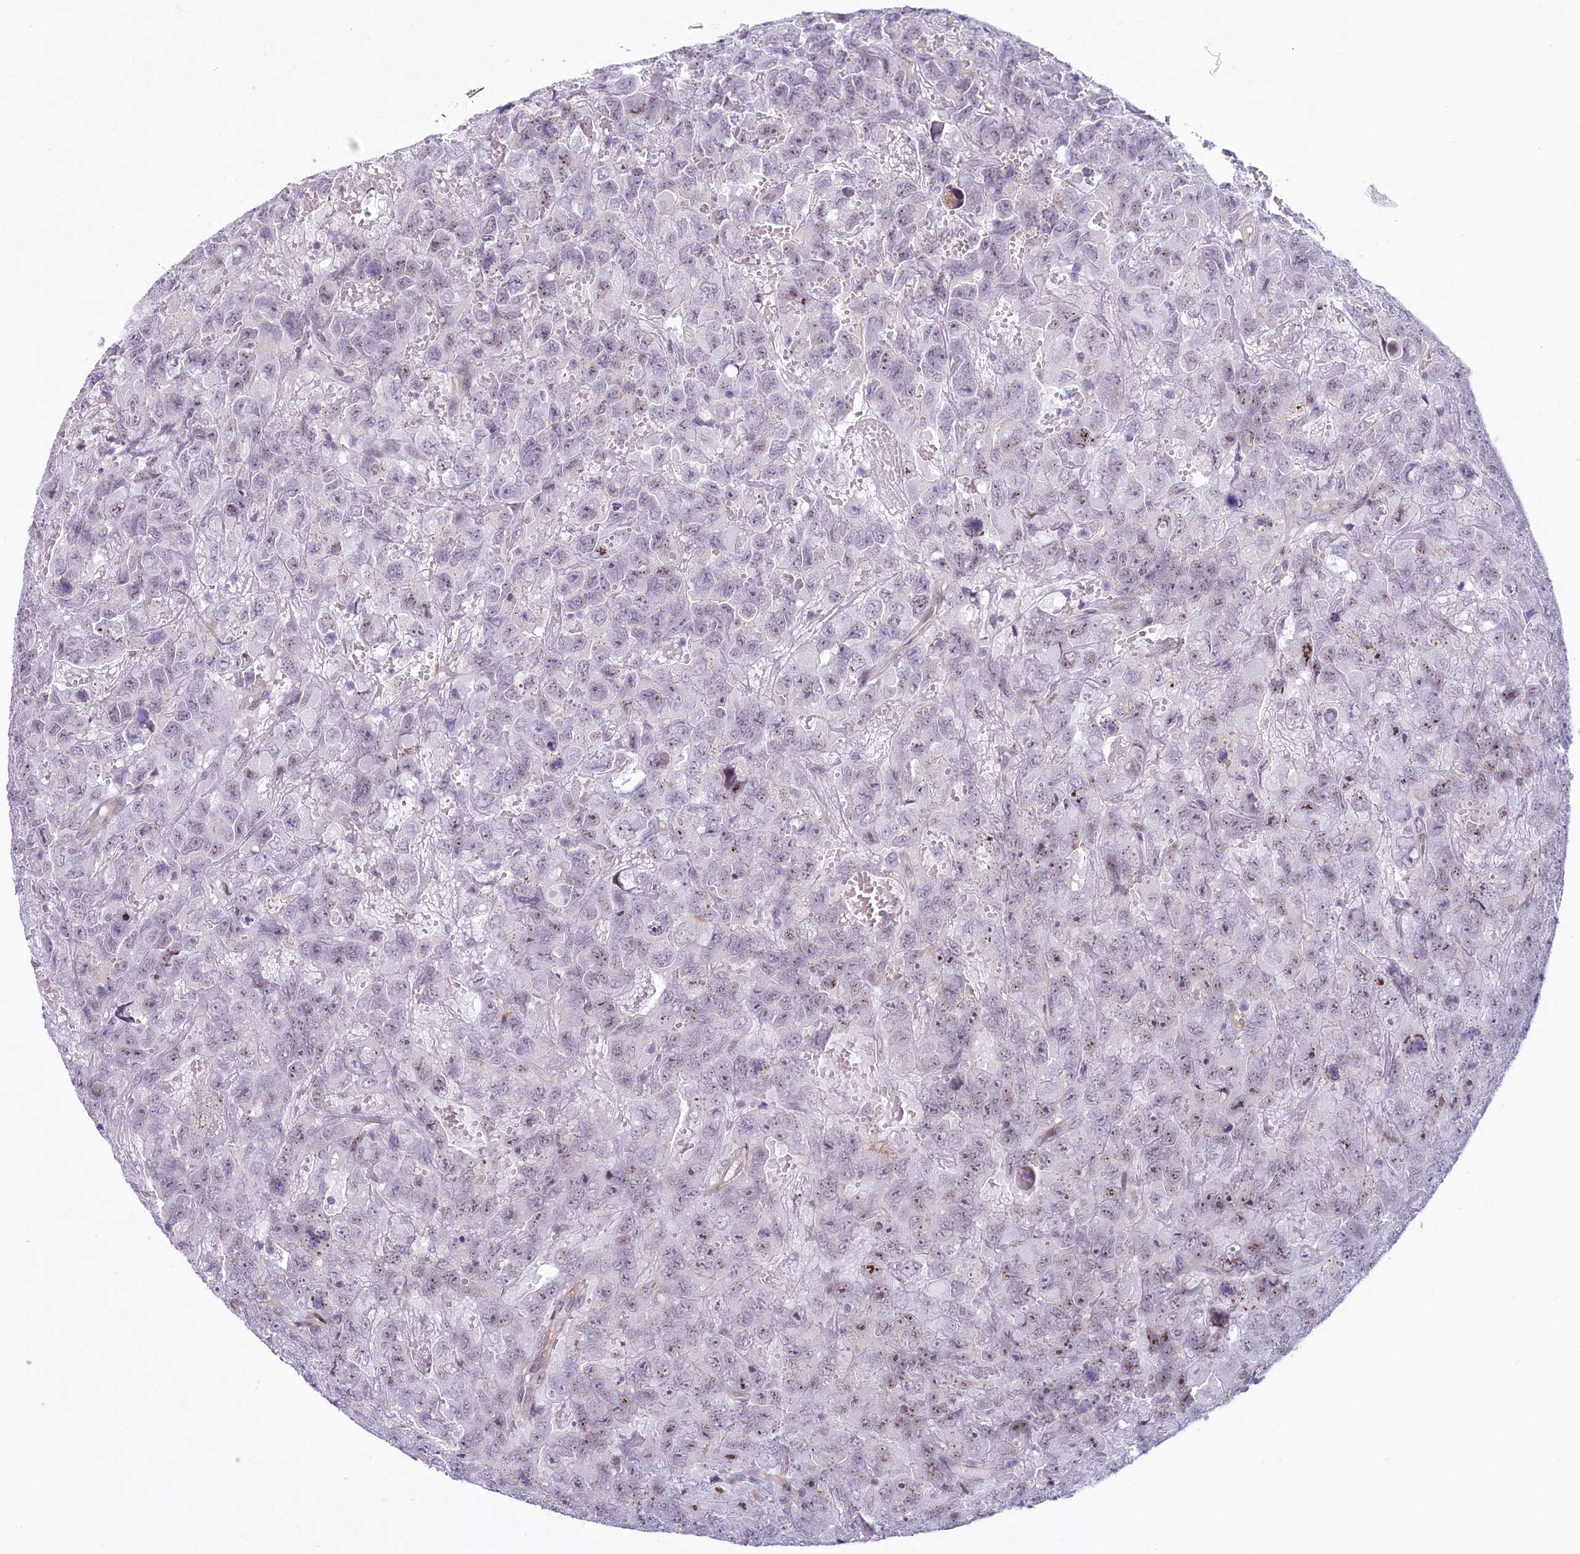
{"staining": {"intensity": "weak", "quantity": "<25%", "location": "nuclear"}, "tissue": "testis cancer", "cell_type": "Tumor cells", "image_type": "cancer", "snomed": [{"axis": "morphology", "description": "Carcinoma, Embryonal, NOS"}, {"axis": "topography", "description": "Testis"}], "caption": "DAB immunohistochemical staining of human embryonal carcinoma (testis) shows no significant expression in tumor cells.", "gene": "PROCR", "patient": {"sex": "male", "age": 45}}